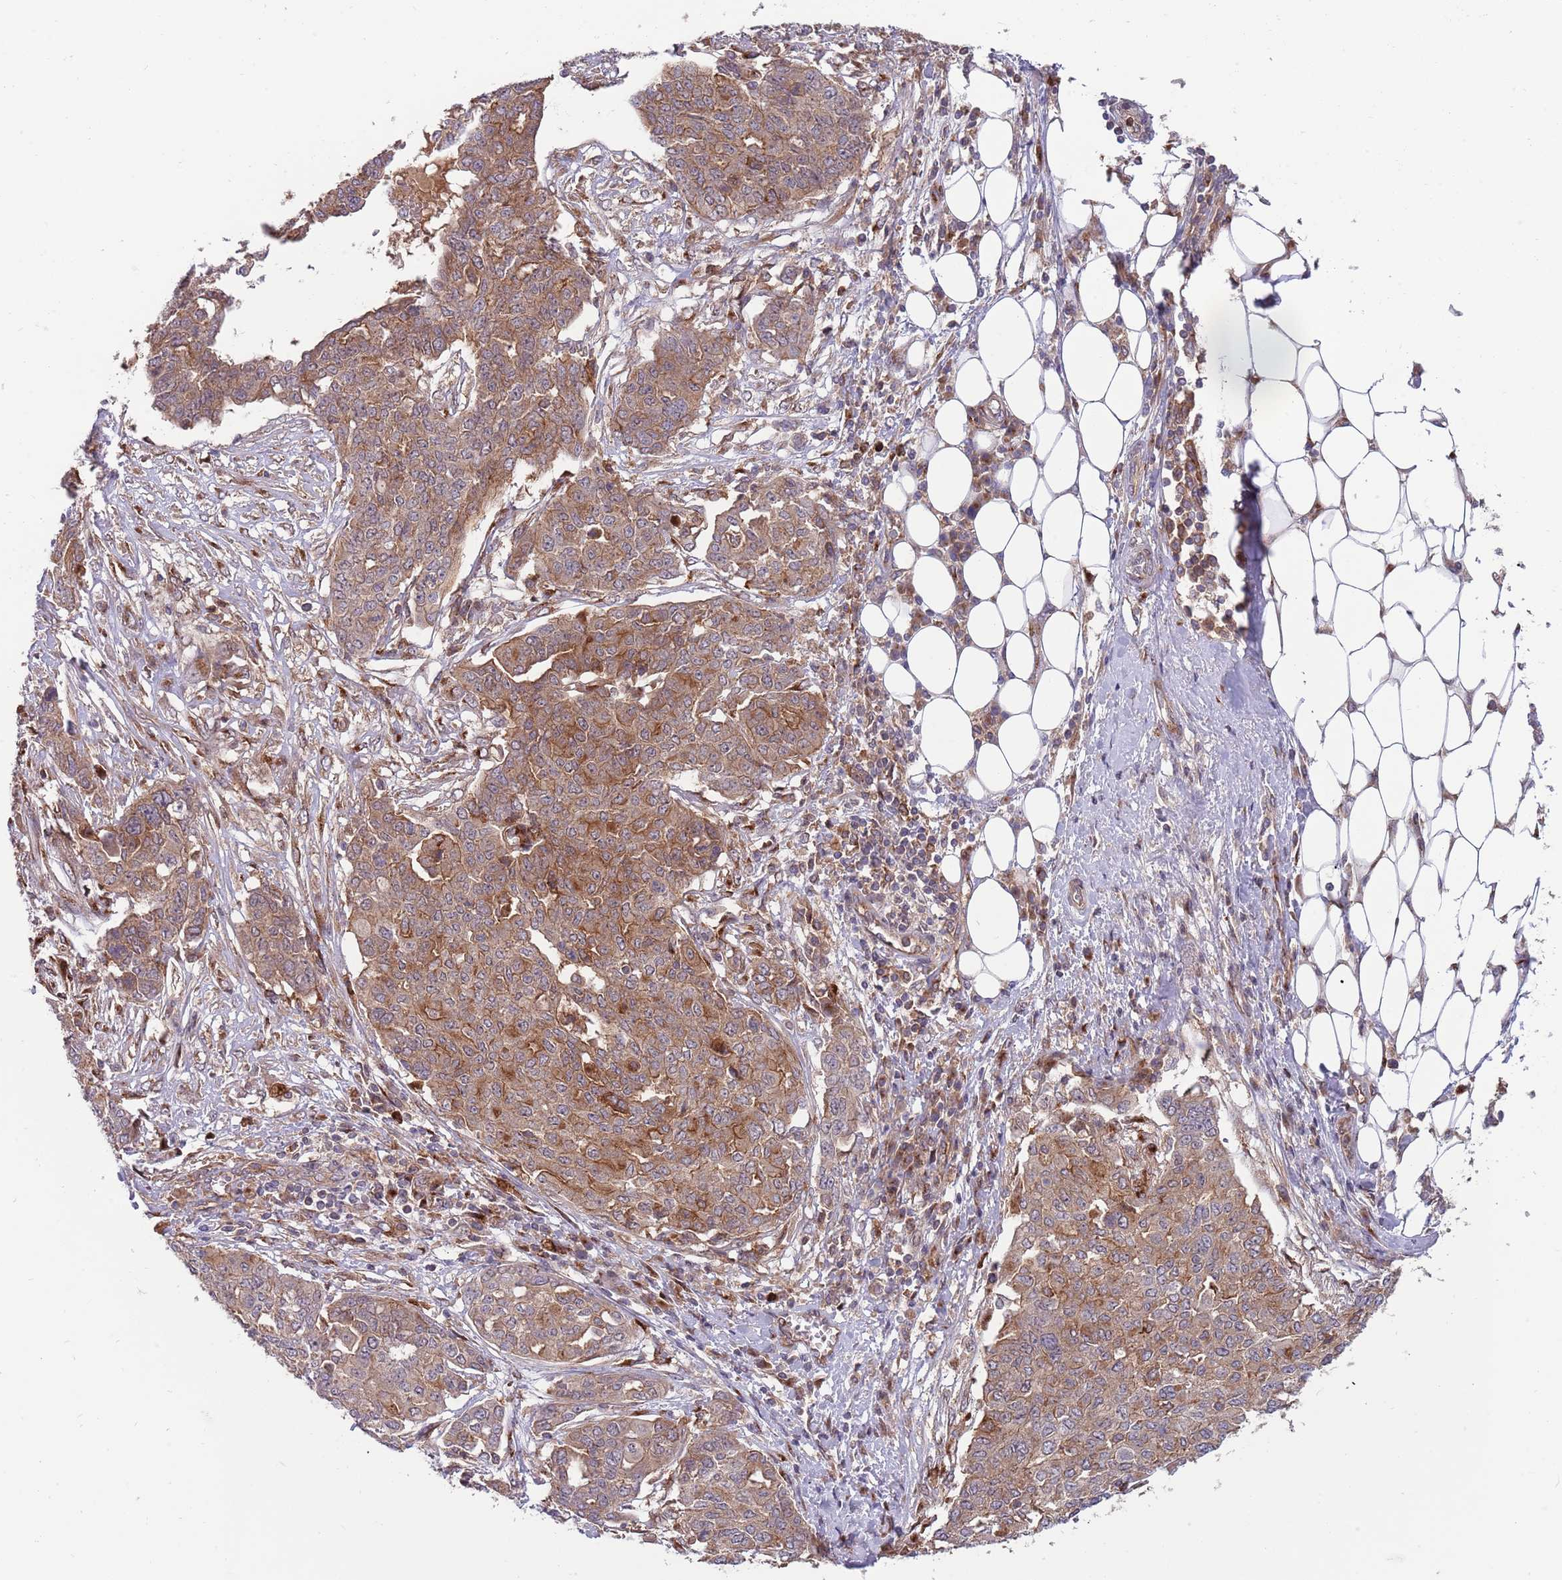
{"staining": {"intensity": "moderate", "quantity": ">75%", "location": "cytoplasmic/membranous"}, "tissue": "ovarian cancer", "cell_type": "Tumor cells", "image_type": "cancer", "snomed": [{"axis": "morphology", "description": "Cystadenocarcinoma, serous, NOS"}, {"axis": "topography", "description": "Soft tissue"}, {"axis": "topography", "description": "Ovary"}], "caption": "Immunohistochemistry (IHC) staining of ovarian cancer, which reveals medium levels of moderate cytoplasmic/membranous expression in approximately >75% of tumor cells indicating moderate cytoplasmic/membranous protein expression. The staining was performed using DAB (brown) for protein detection and nuclei were counterstained in hematoxylin (blue).", "gene": "BTBD7", "patient": {"sex": "female", "age": 57}}